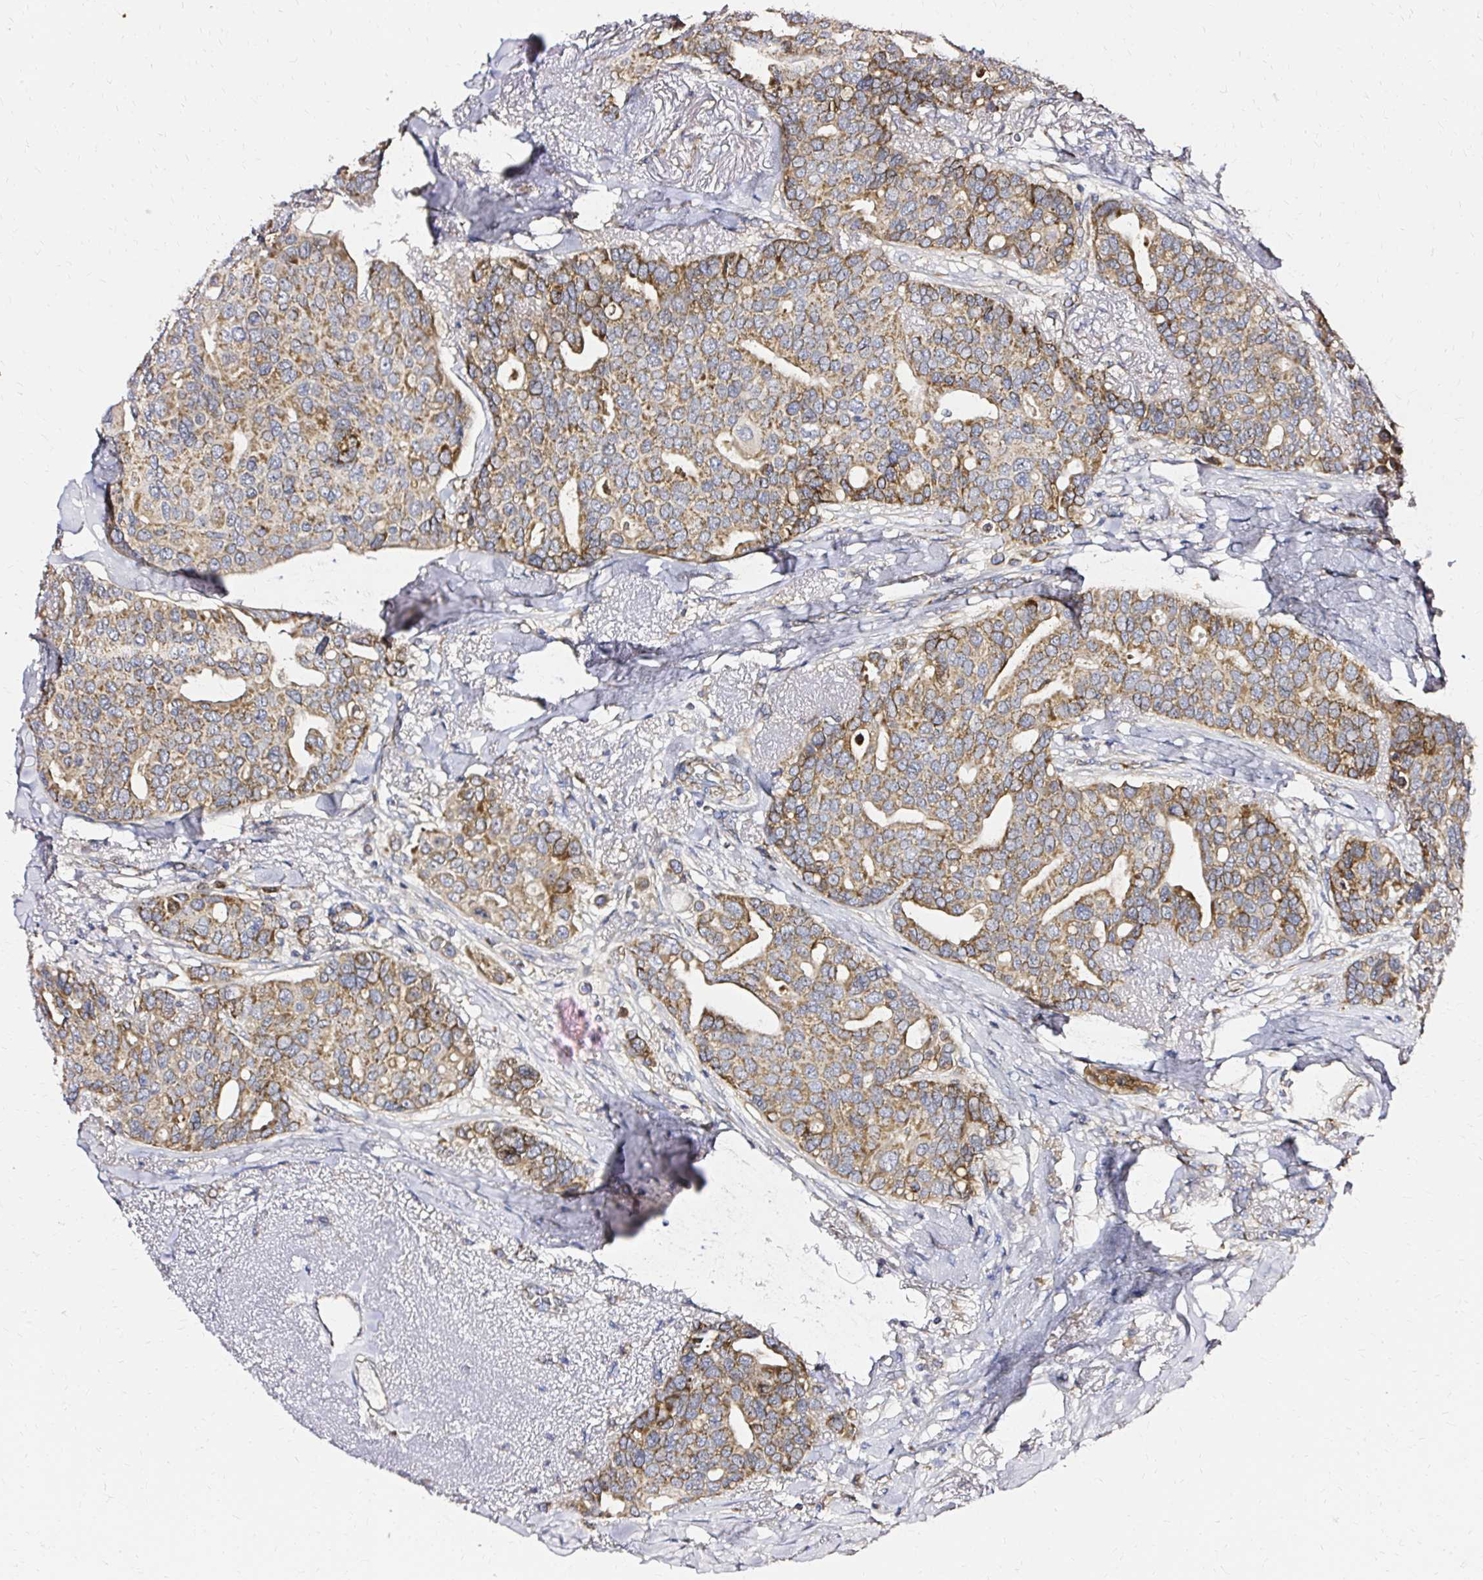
{"staining": {"intensity": "moderate", "quantity": ">75%", "location": "cytoplasmic/membranous"}, "tissue": "breast cancer", "cell_type": "Tumor cells", "image_type": "cancer", "snomed": [{"axis": "morphology", "description": "Duct carcinoma"}, {"axis": "topography", "description": "Breast"}], "caption": "IHC of human infiltrating ductal carcinoma (breast) shows medium levels of moderate cytoplasmic/membranous positivity in approximately >75% of tumor cells.", "gene": "MRPL13", "patient": {"sex": "female", "age": 54}}